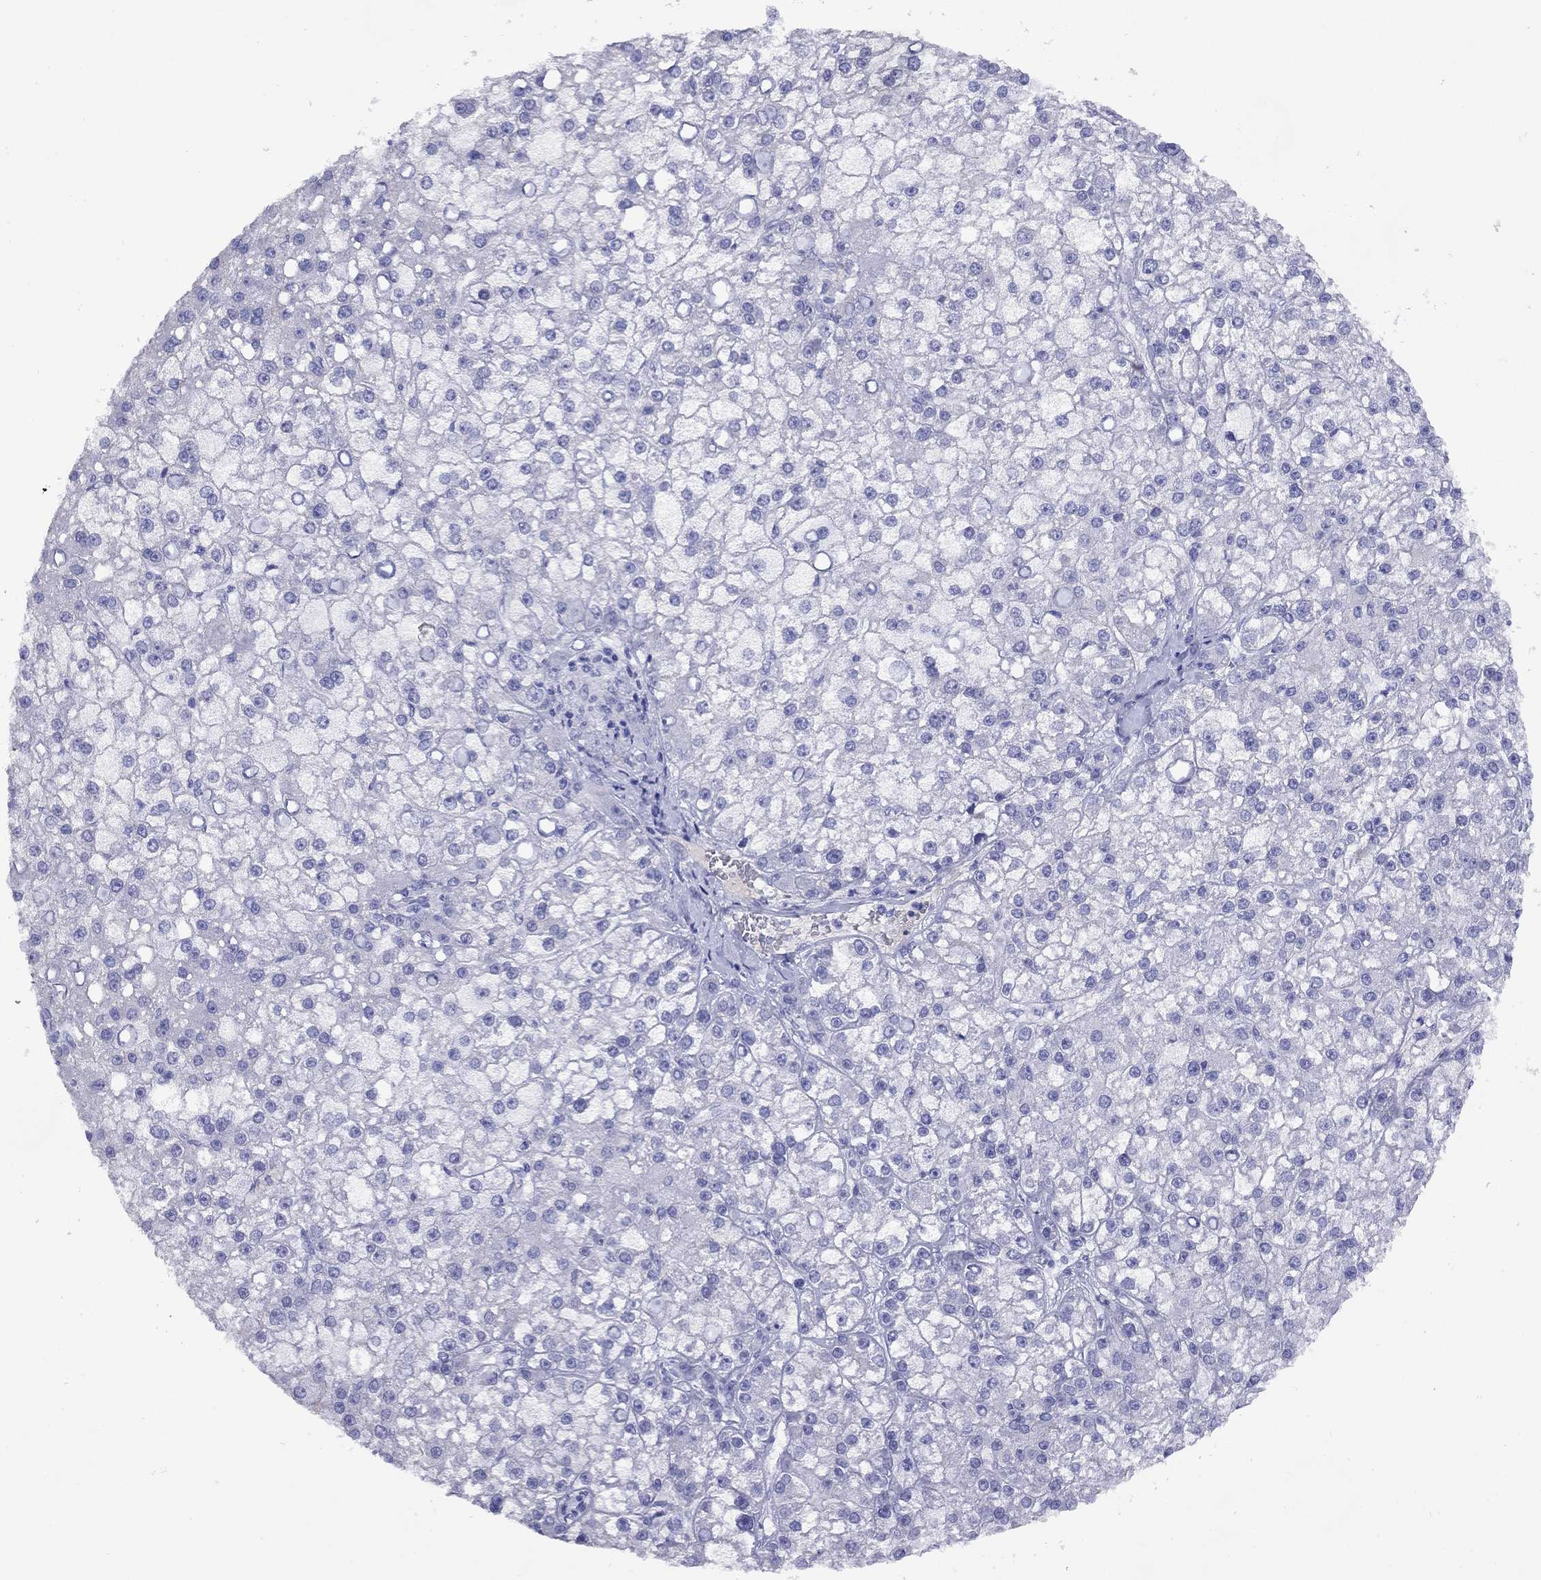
{"staining": {"intensity": "negative", "quantity": "none", "location": "none"}, "tissue": "liver cancer", "cell_type": "Tumor cells", "image_type": "cancer", "snomed": [{"axis": "morphology", "description": "Carcinoma, Hepatocellular, NOS"}, {"axis": "topography", "description": "Liver"}], "caption": "High power microscopy image of an immunohistochemistry (IHC) micrograph of liver cancer, revealing no significant positivity in tumor cells.", "gene": "CMYA5", "patient": {"sex": "male", "age": 67}}